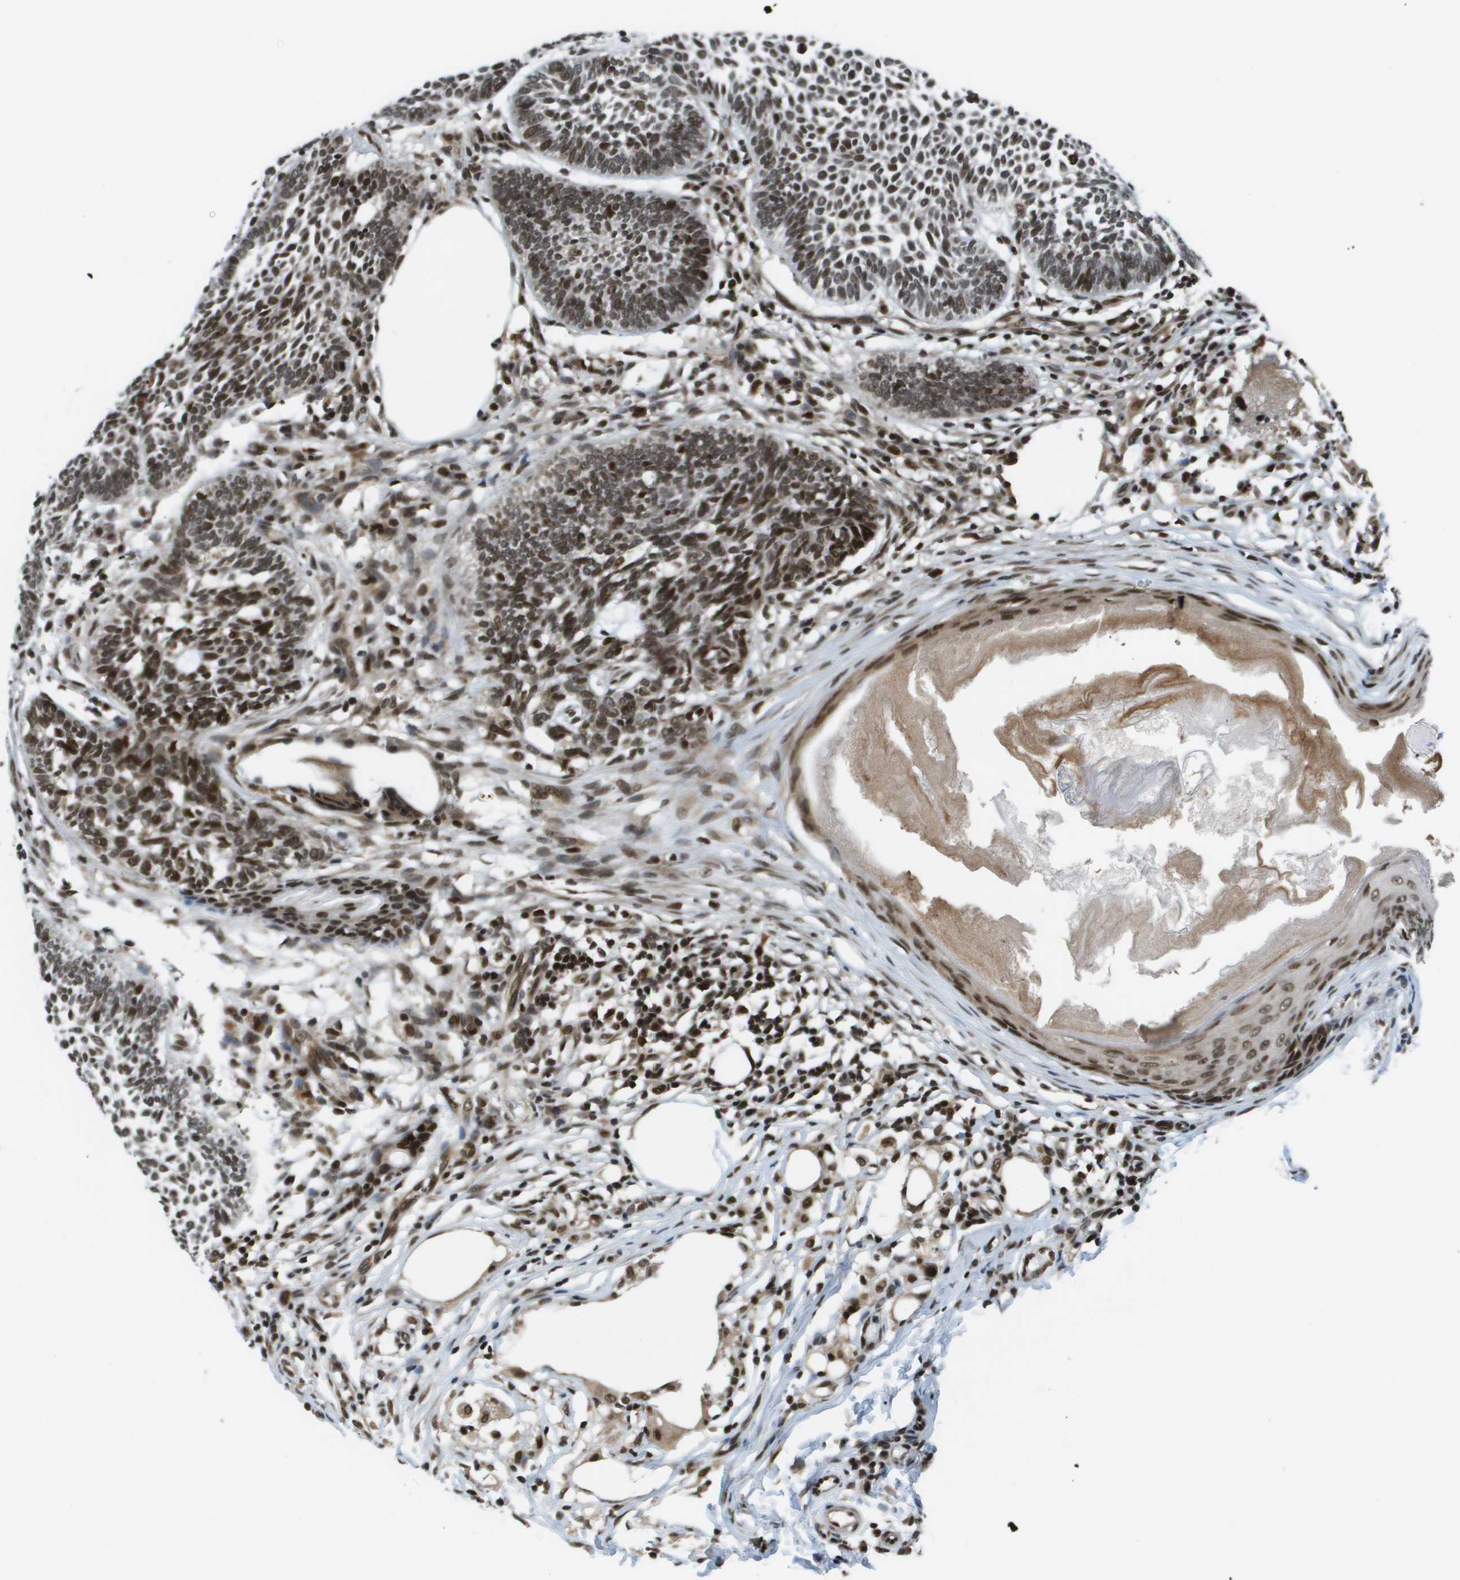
{"staining": {"intensity": "strong", "quantity": ">75%", "location": "nuclear"}, "tissue": "skin cancer", "cell_type": "Tumor cells", "image_type": "cancer", "snomed": [{"axis": "morphology", "description": "Normal tissue, NOS"}, {"axis": "morphology", "description": "Basal cell carcinoma"}, {"axis": "topography", "description": "Skin"}], "caption": "Human skin basal cell carcinoma stained for a protein (brown) reveals strong nuclear positive expression in about >75% of tumor cells.", "gene": "RECQL4", "patient": {"sex": "male", "age": 87}}